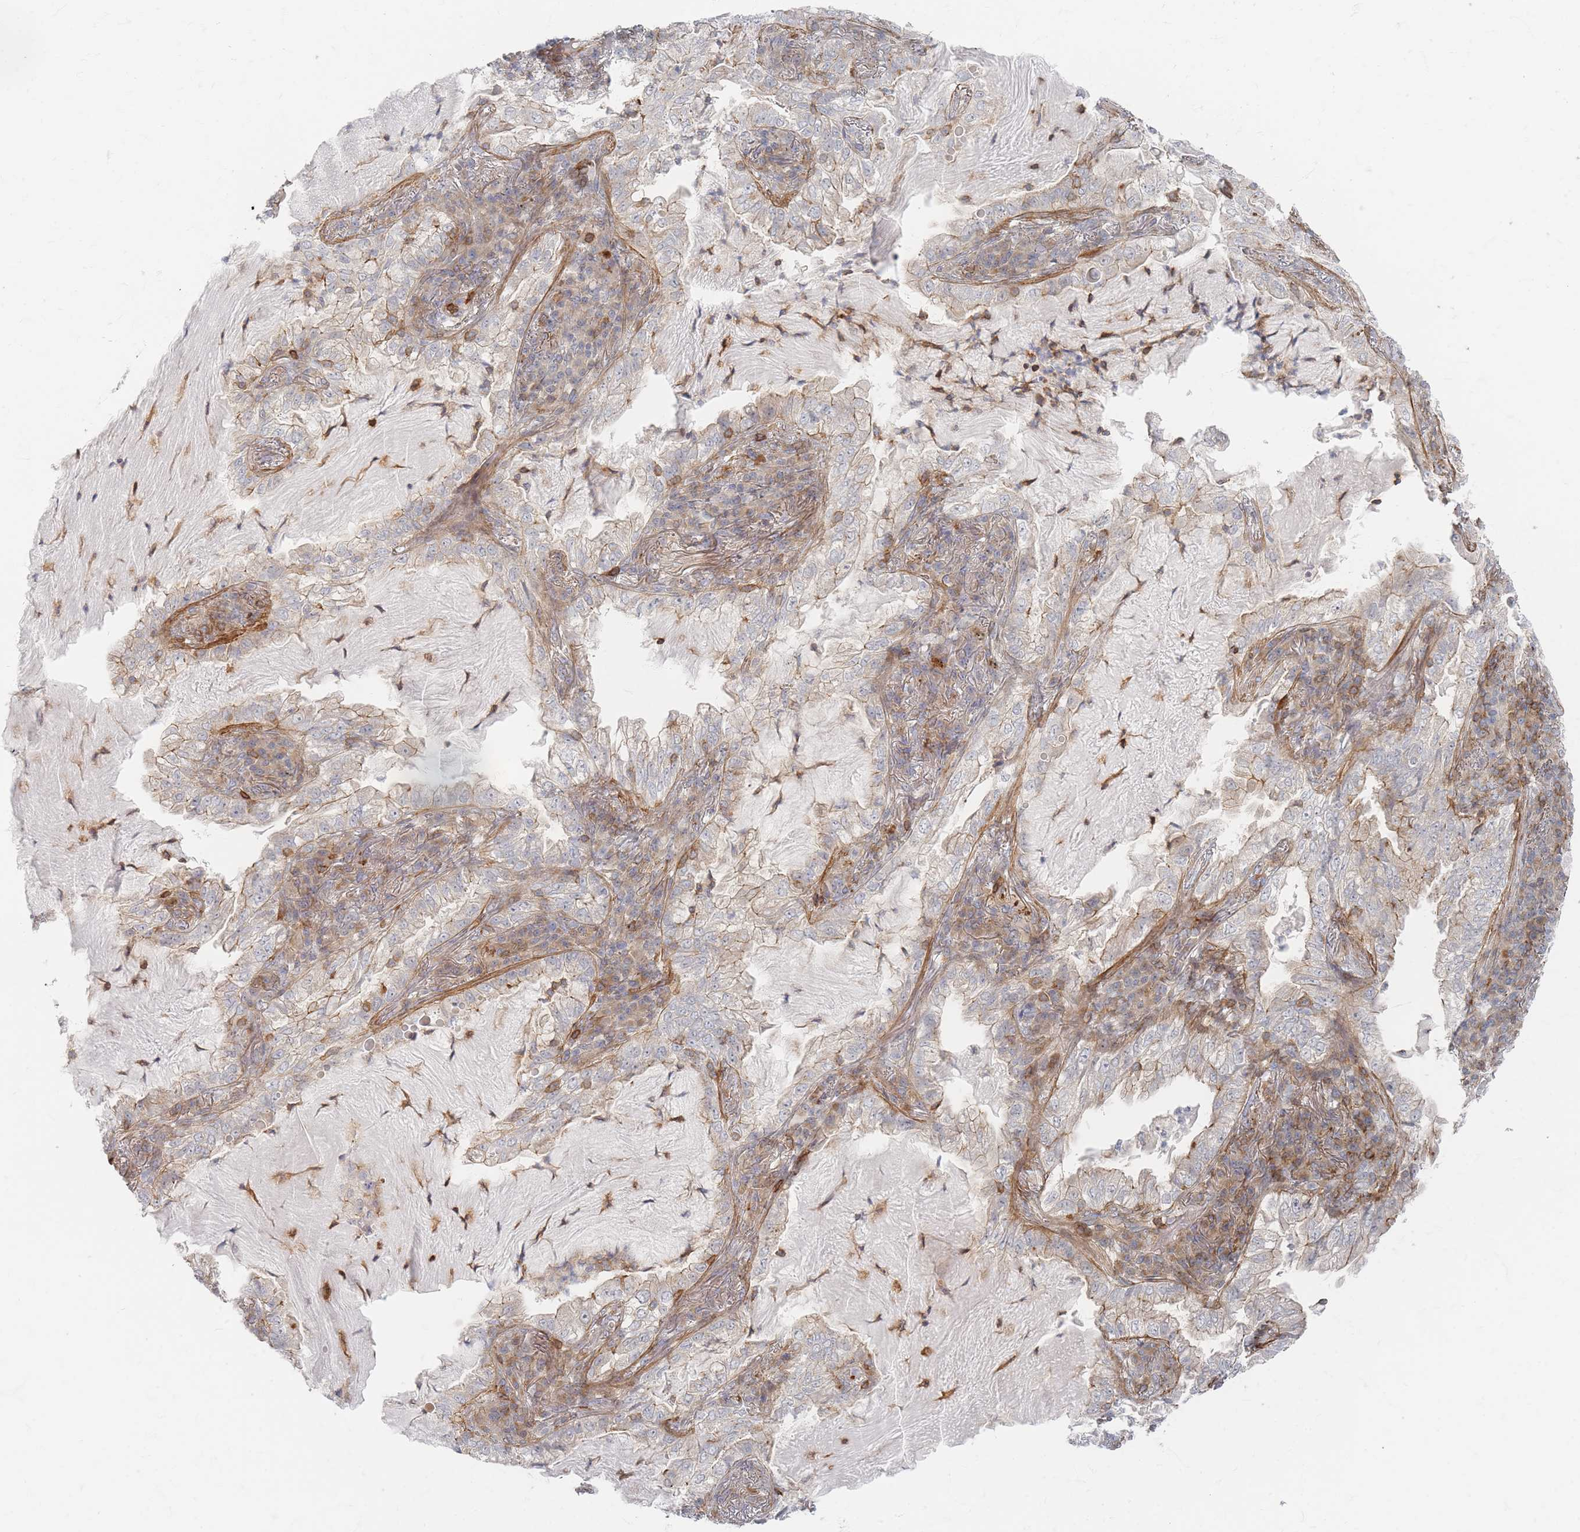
{"staining": {"intensity": "weak", "quantity": "<25%", "location": "cytoplasmic/membranous"}, "tissue": "lung cancer", "cell_type": "Tumor cells", "image_type": "cancer", "snomed": [{"axis": "morphology", "description": "Adenocarcinoma, NOS"}, {"axis": "topography", "description": "Lung"}], "caption": "The immunohistochemistry photomicrograph has no significant positivity in tumor cells of adenocarcinoma (lung) tissue.", "gene": "ZNF852", "patient": {"sex": "female", "age": 73}}